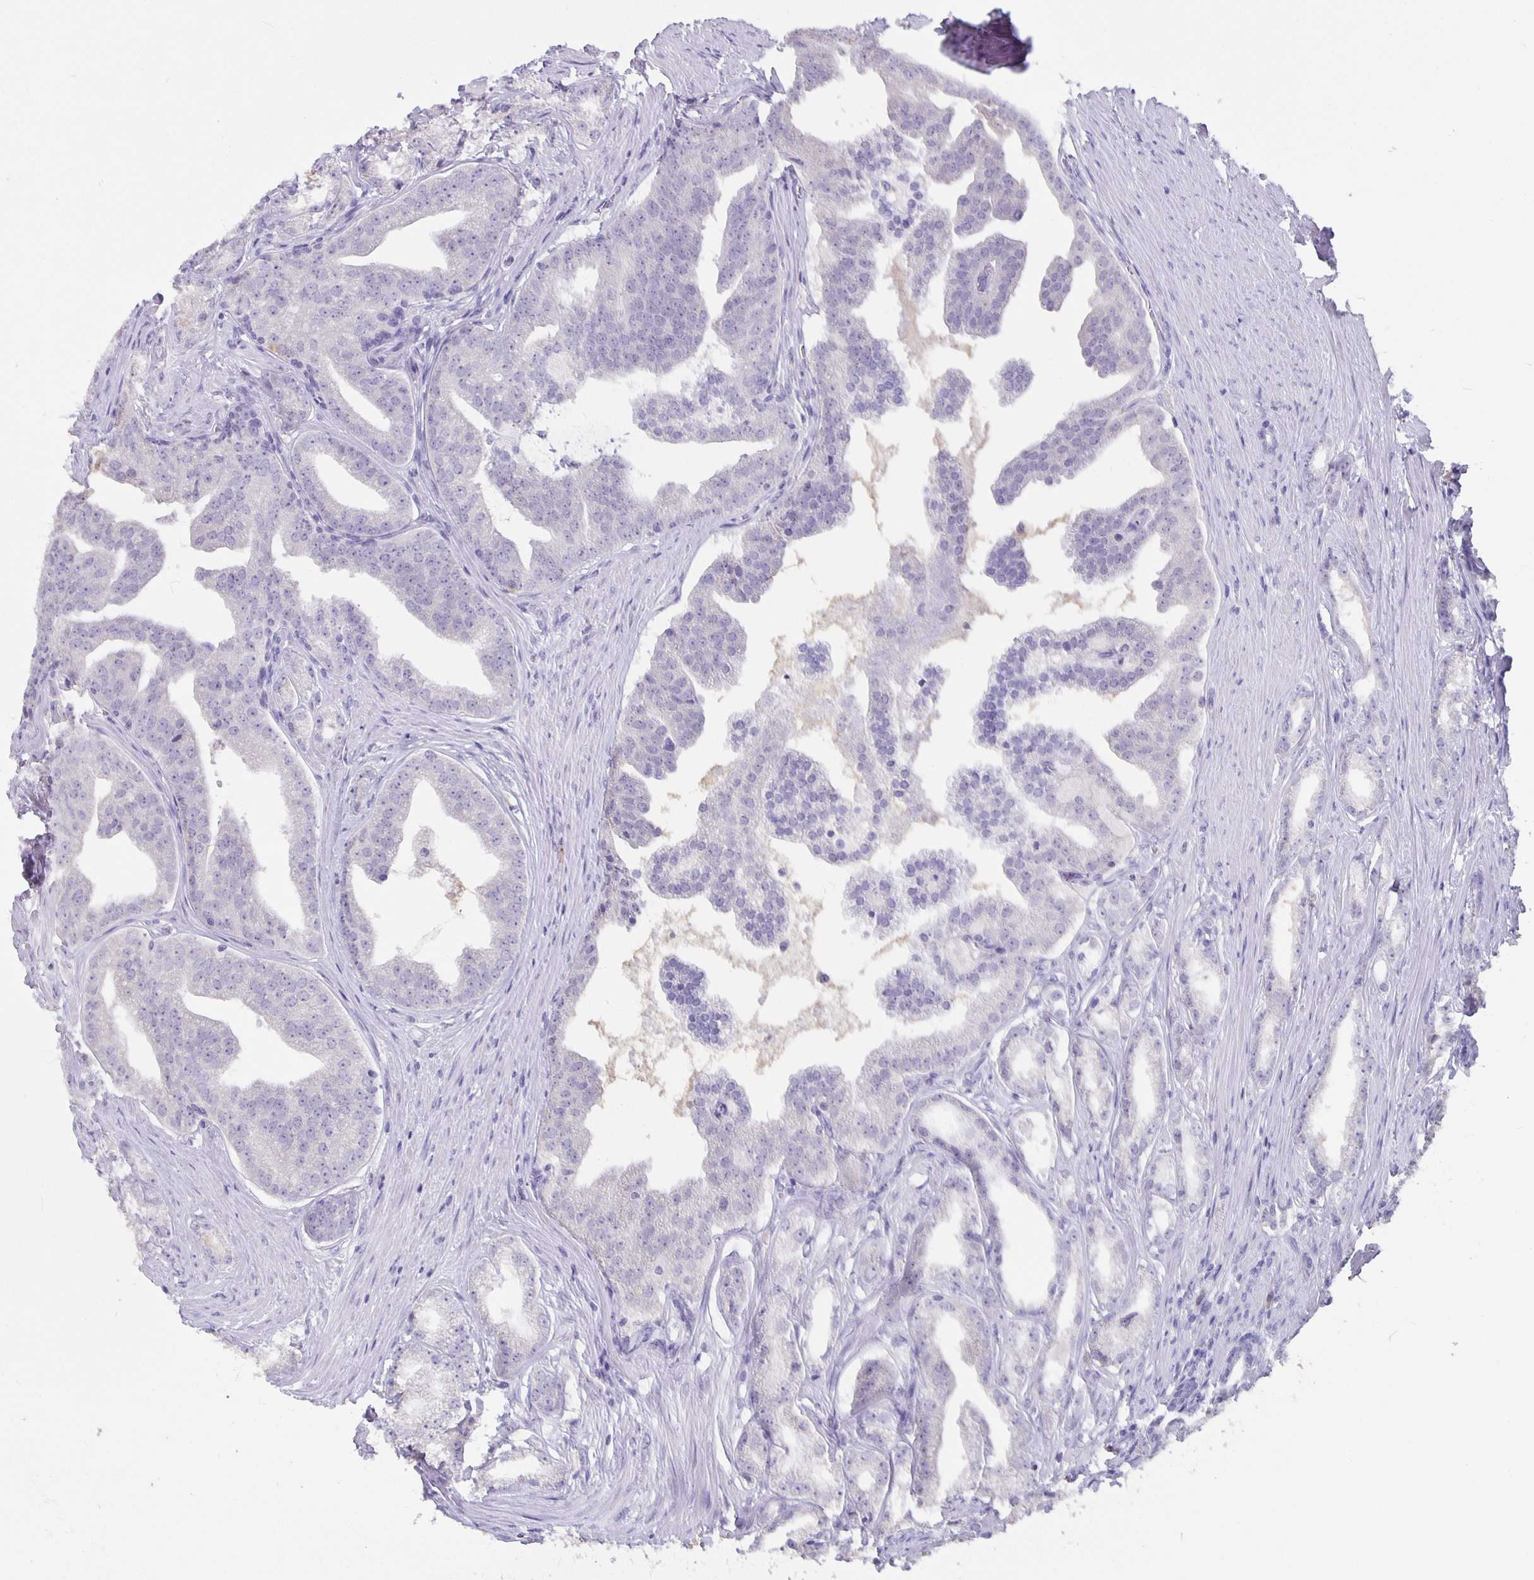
{"staining": {"intensity": "negative", "quantity": "none", "location": "none"}, "tissue": "prostate cancer", "cell_type": "Tumor cells", "image_type": "cancer", "snomed": [{"axis": "morphology", "description": "Adenocarcinoma, Low grade"}, {"axis": "topography", "description": "Prostate"}], "caption": "High magnification brightfield microscopy of prostate cancer stained with DAB (brown) and counterstained with hematoxylin (blue): tumor cells show no significant positivity. (Immunohistochemistry (ihc), brightfield microscopy, high magnification).", "gene": "GPX4", "patient": {"sex": "male", "age": 65}}